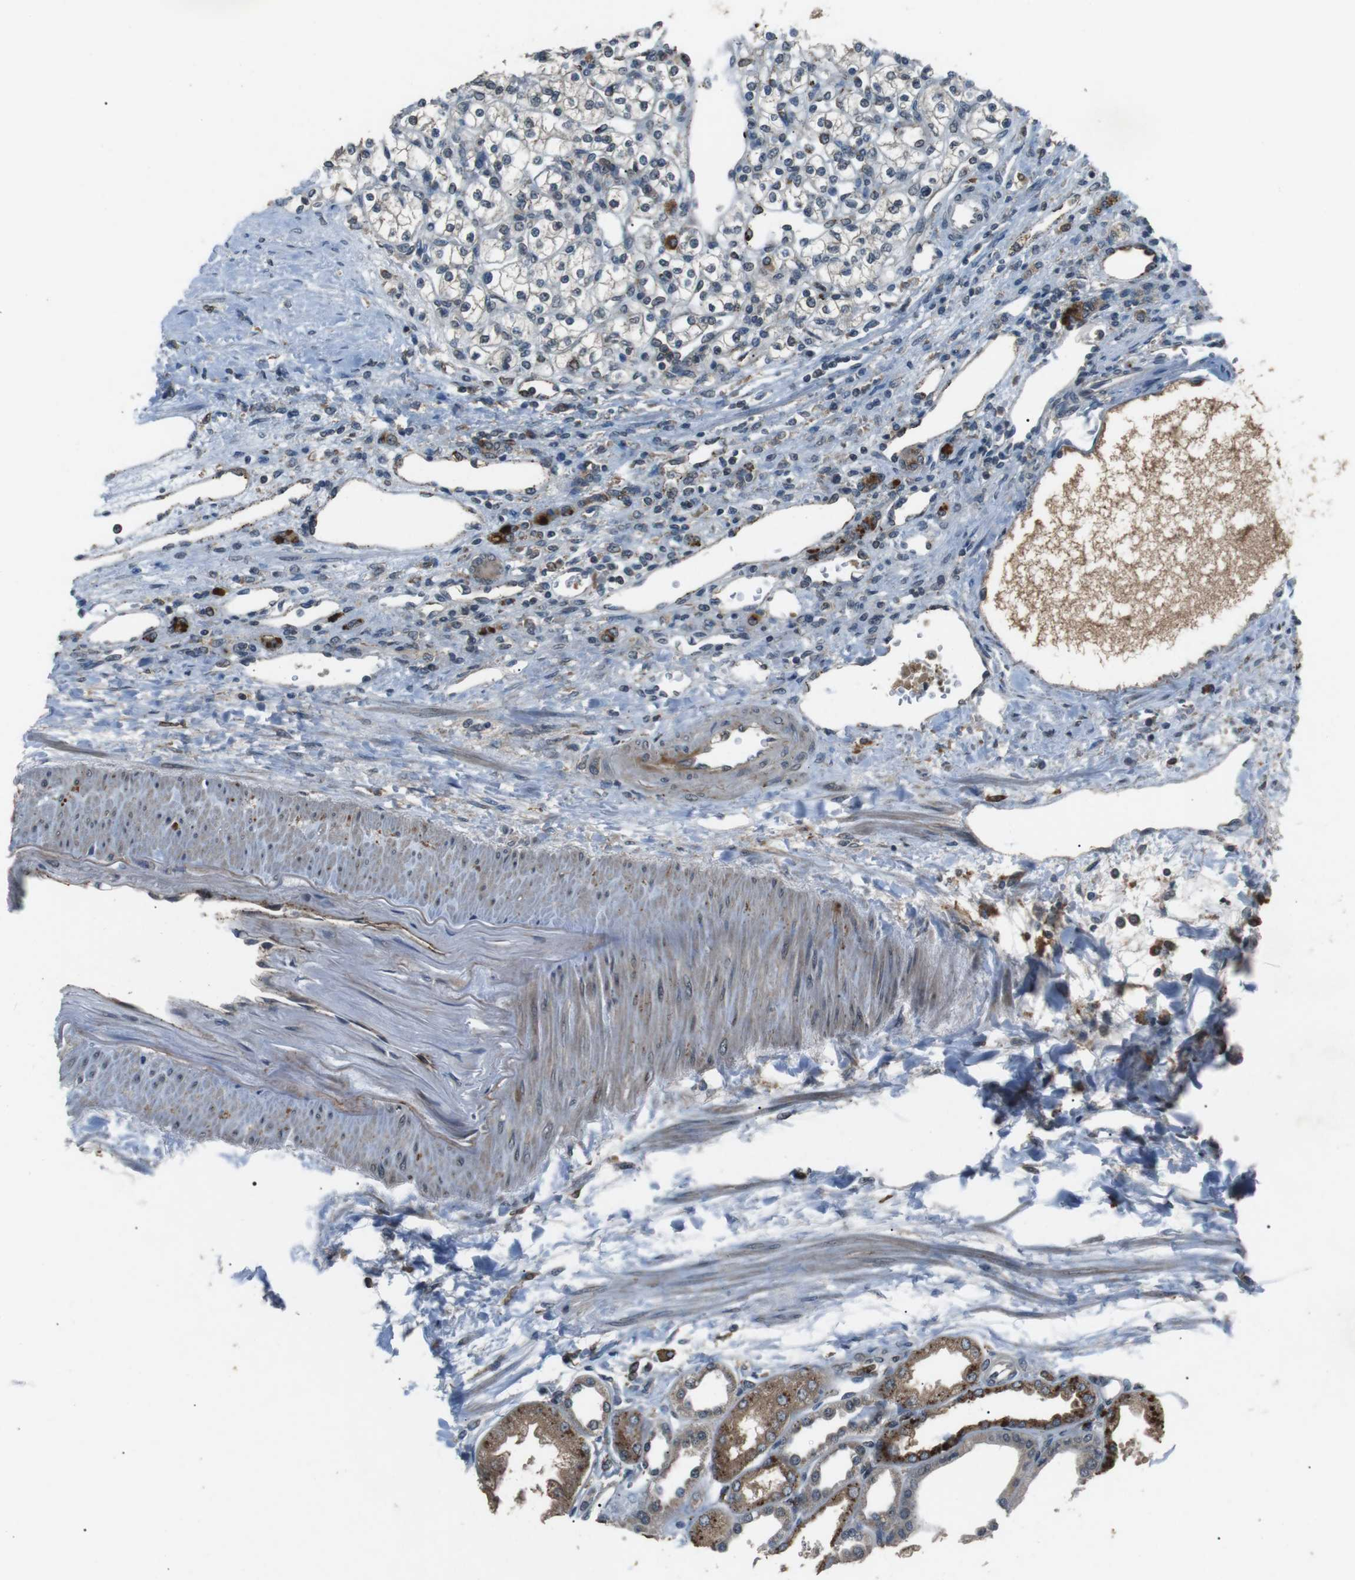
{"staining": {"intensity": "weak", "quantity": "<25%", "location": "cytoplasmic/membranous"}, "tissue": "renal cancer", "cell_type": "Tumor cells", "image_type": "cancer", "snomed": [{"axis": "morphology", "description": "Normal tissue, NOS"}, {"axis": "morphology", "description": "Adenocarcinoma, NOS"}, {"axis": "topography", "description": "Kidney"}], "caption": "Immunohistochemical staining of human renal cancer displays no significant positivity in tumor cells. The staining was performed using DAB (3,3'-diaminobenzidine) to visualize the protein expression in brown, while the nuclei were stained in blue with hematoxylin (Magnification: 20x).", "gene": "NEK7", "patient": {"sex": "female", "age": 55}}